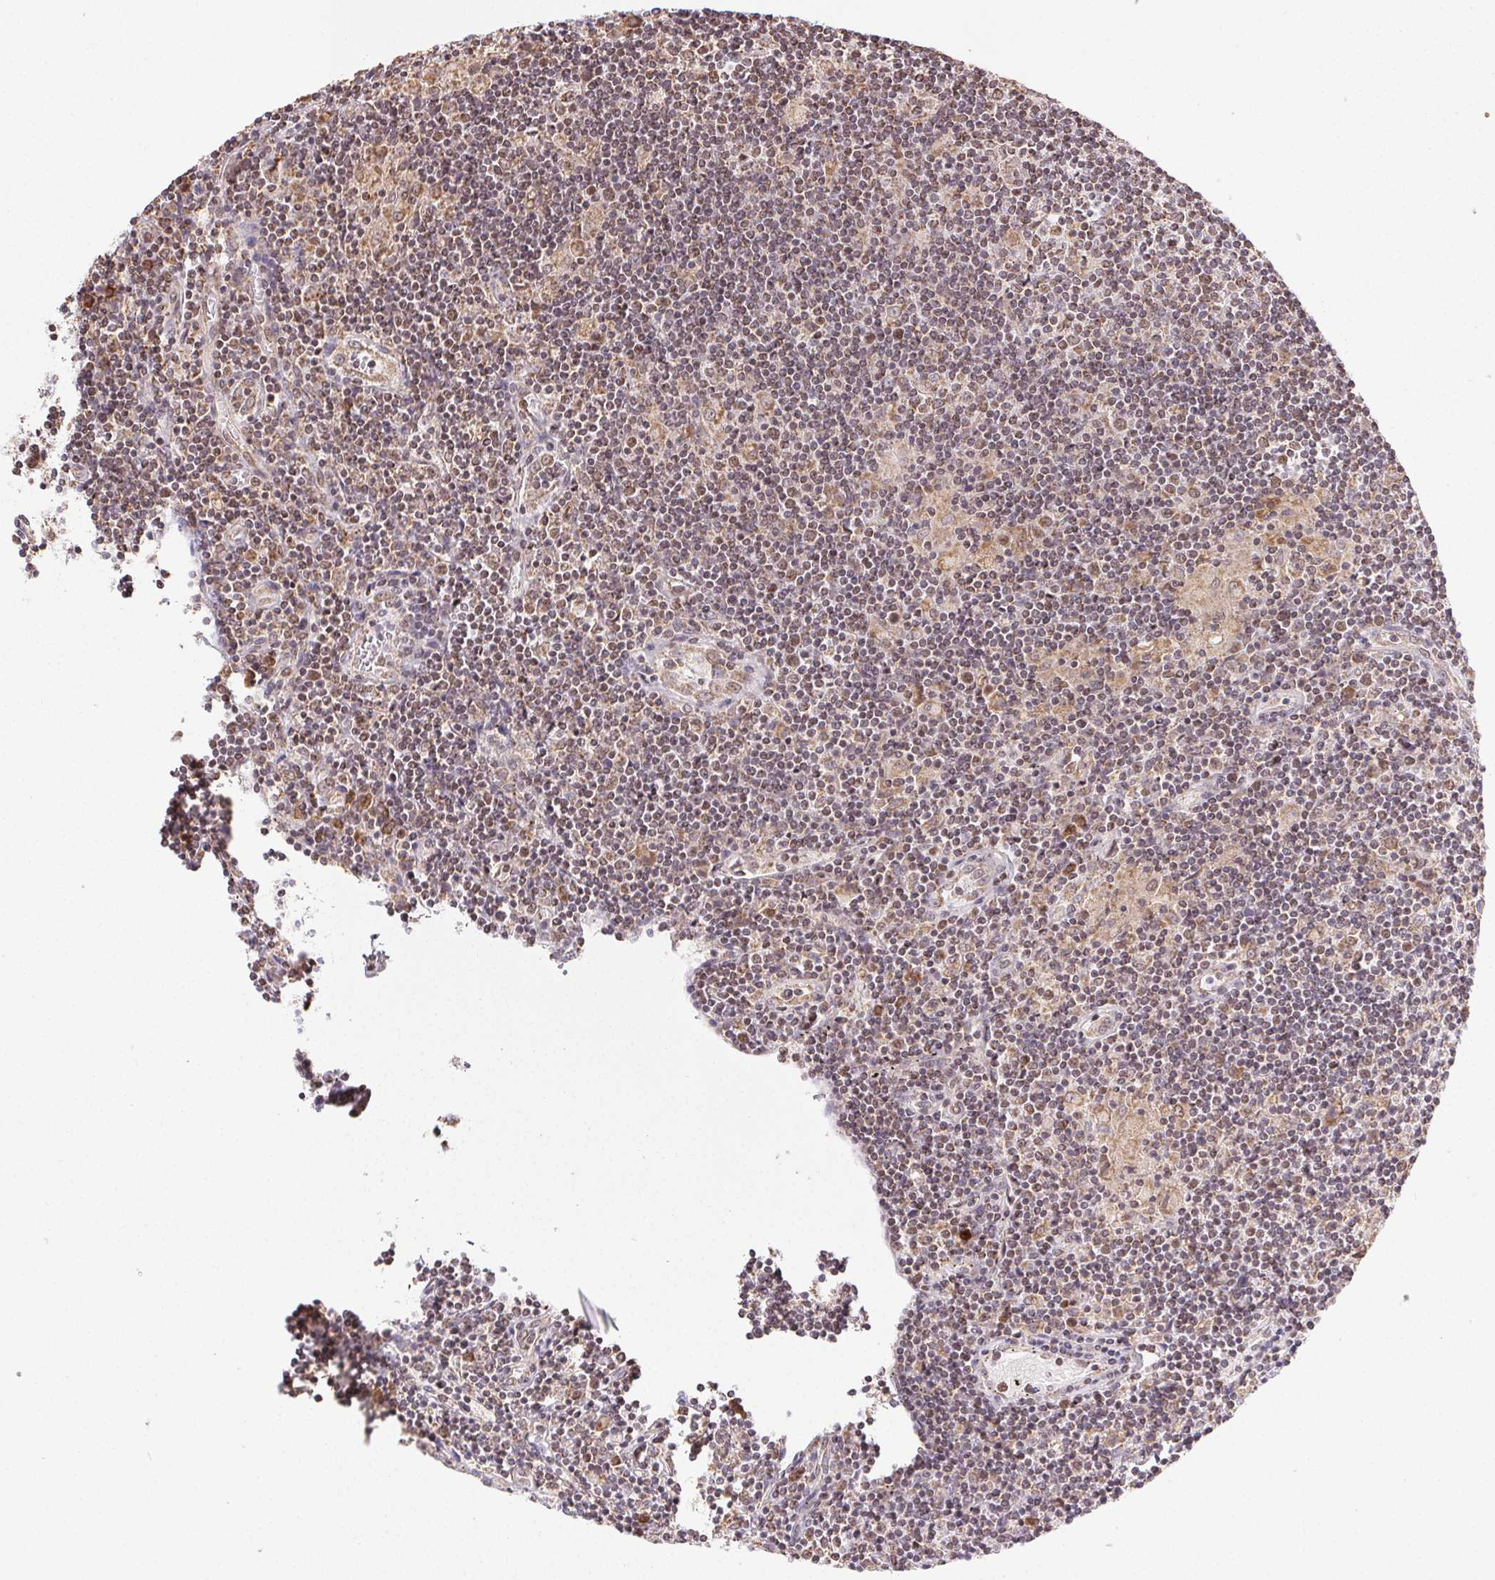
{"staining": {"intensity": "moderate", "quantity": ">75%", "location": "cytoplasmic/membranous,nuclear"}, "tissue": "lymphoma", "cell_type": "Tumor cells", "image_type": "cancer", "snomed": [{"axis": "morphology", "description": "Hodgkin's disease, NOS"}, {"axis": "topography", "description": "Lymph node"}], "caption": "The immunohistochemical stain highlights moderate cytoplasmic/membranous and nuclear positivity in tumor cells of lymphoma tissue.", "gene": "PIWIL4", "patient": {"sex": "male", "age": 40}}